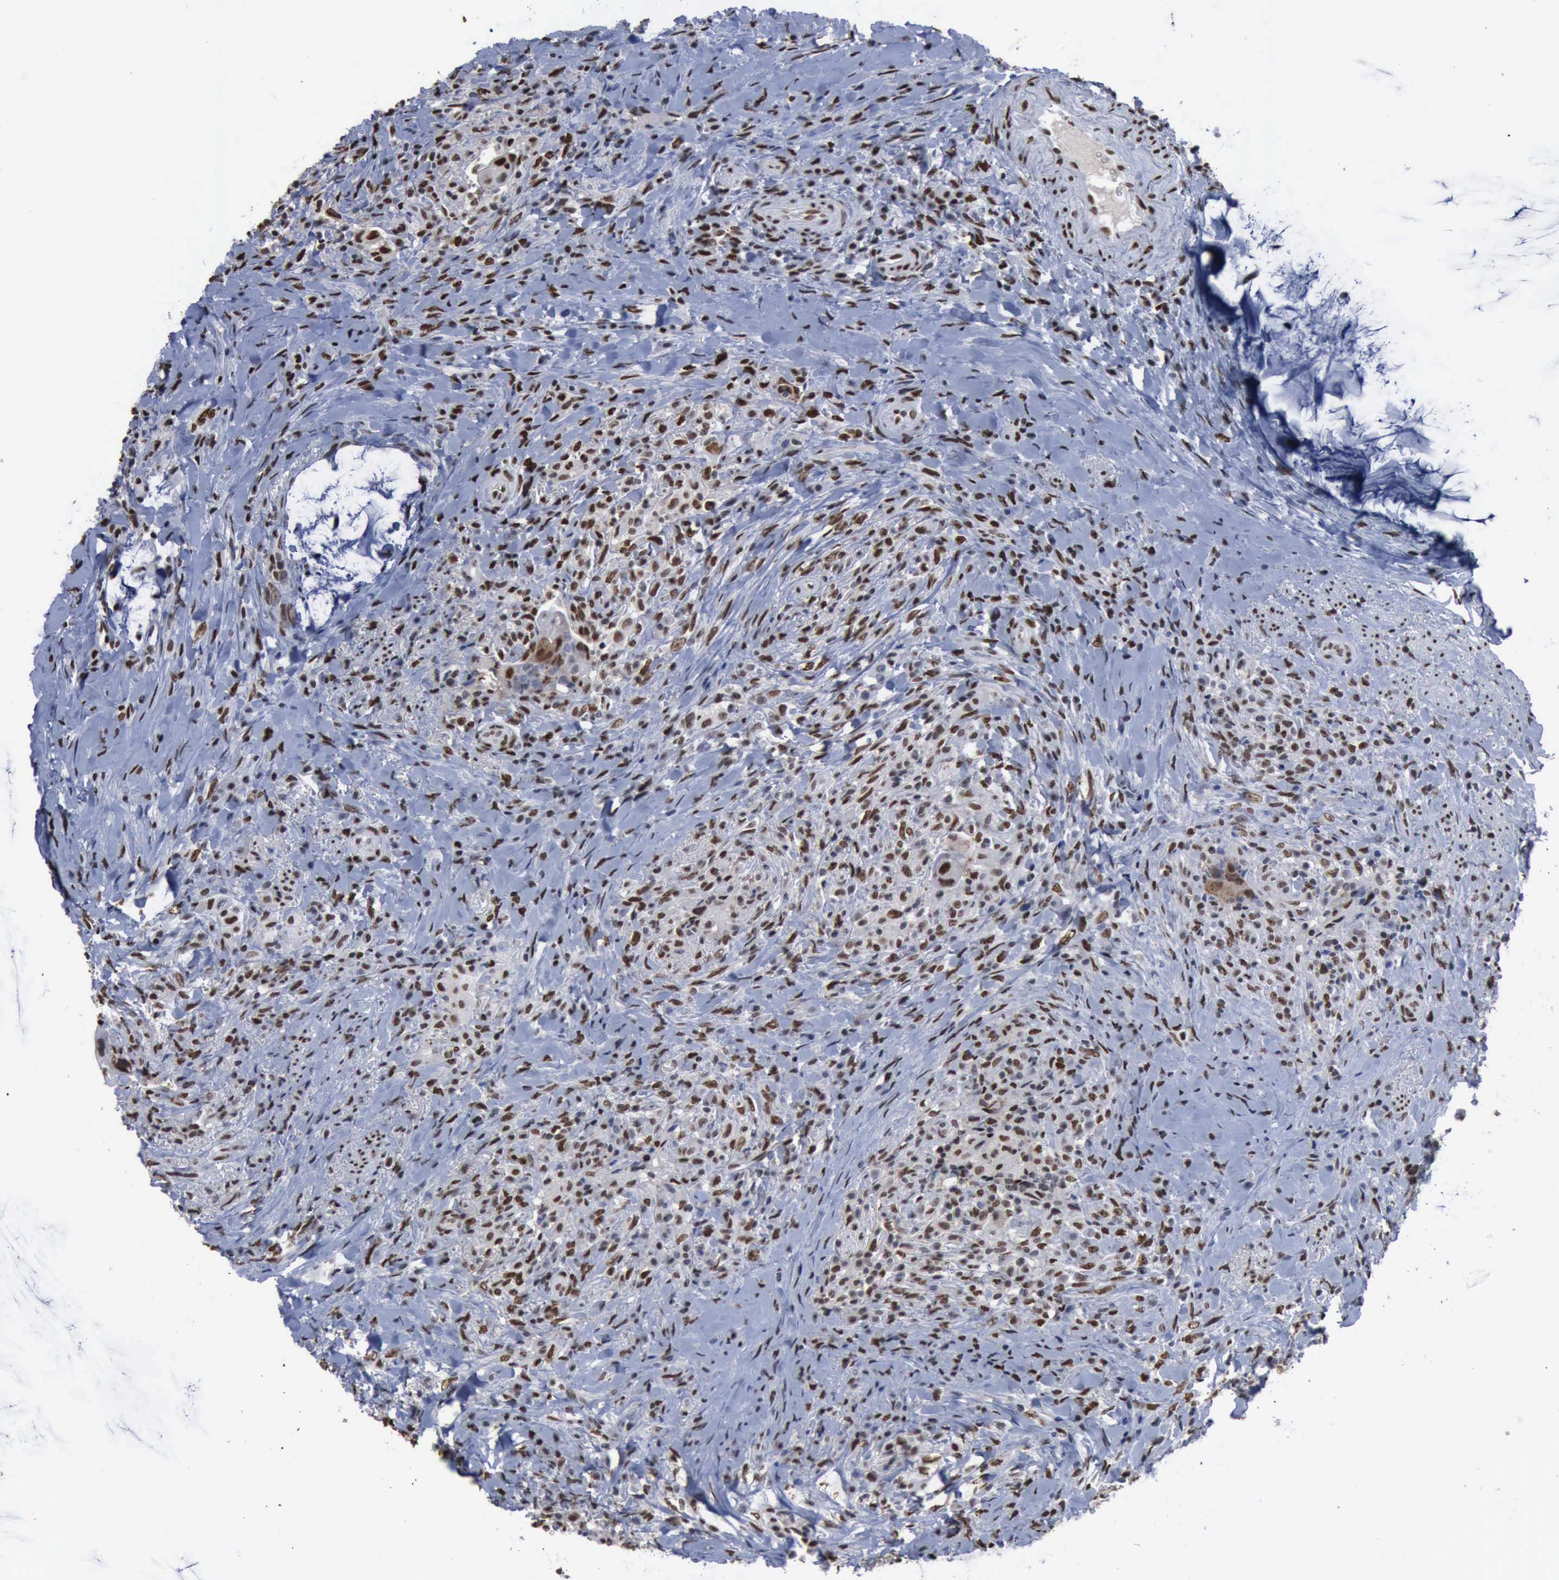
{"staining": {"intensity": "moderate", "quantity": "25%-75%", "location": "nuclear"}, "tissue": "colorectal cancer", "cell_type": "Tumor cells", "image_type": "cancer", "snomed": [{"axis": "morphology", "description": "Adenocarcinoma, NOS"}, {"axis": "topography", "description": "Rectum"}], "caption": "Protein expression by IHC demonstrates moderate nuclear staining in about 25%-75% of tumor cells in colorectal cancer. (DAB (3,3'-diaminobenzidine) IHC, brown staining for protein, blue staining for nuclei).", "gene": "PCNA", "patient": {"sex": "female", "age": 71}}